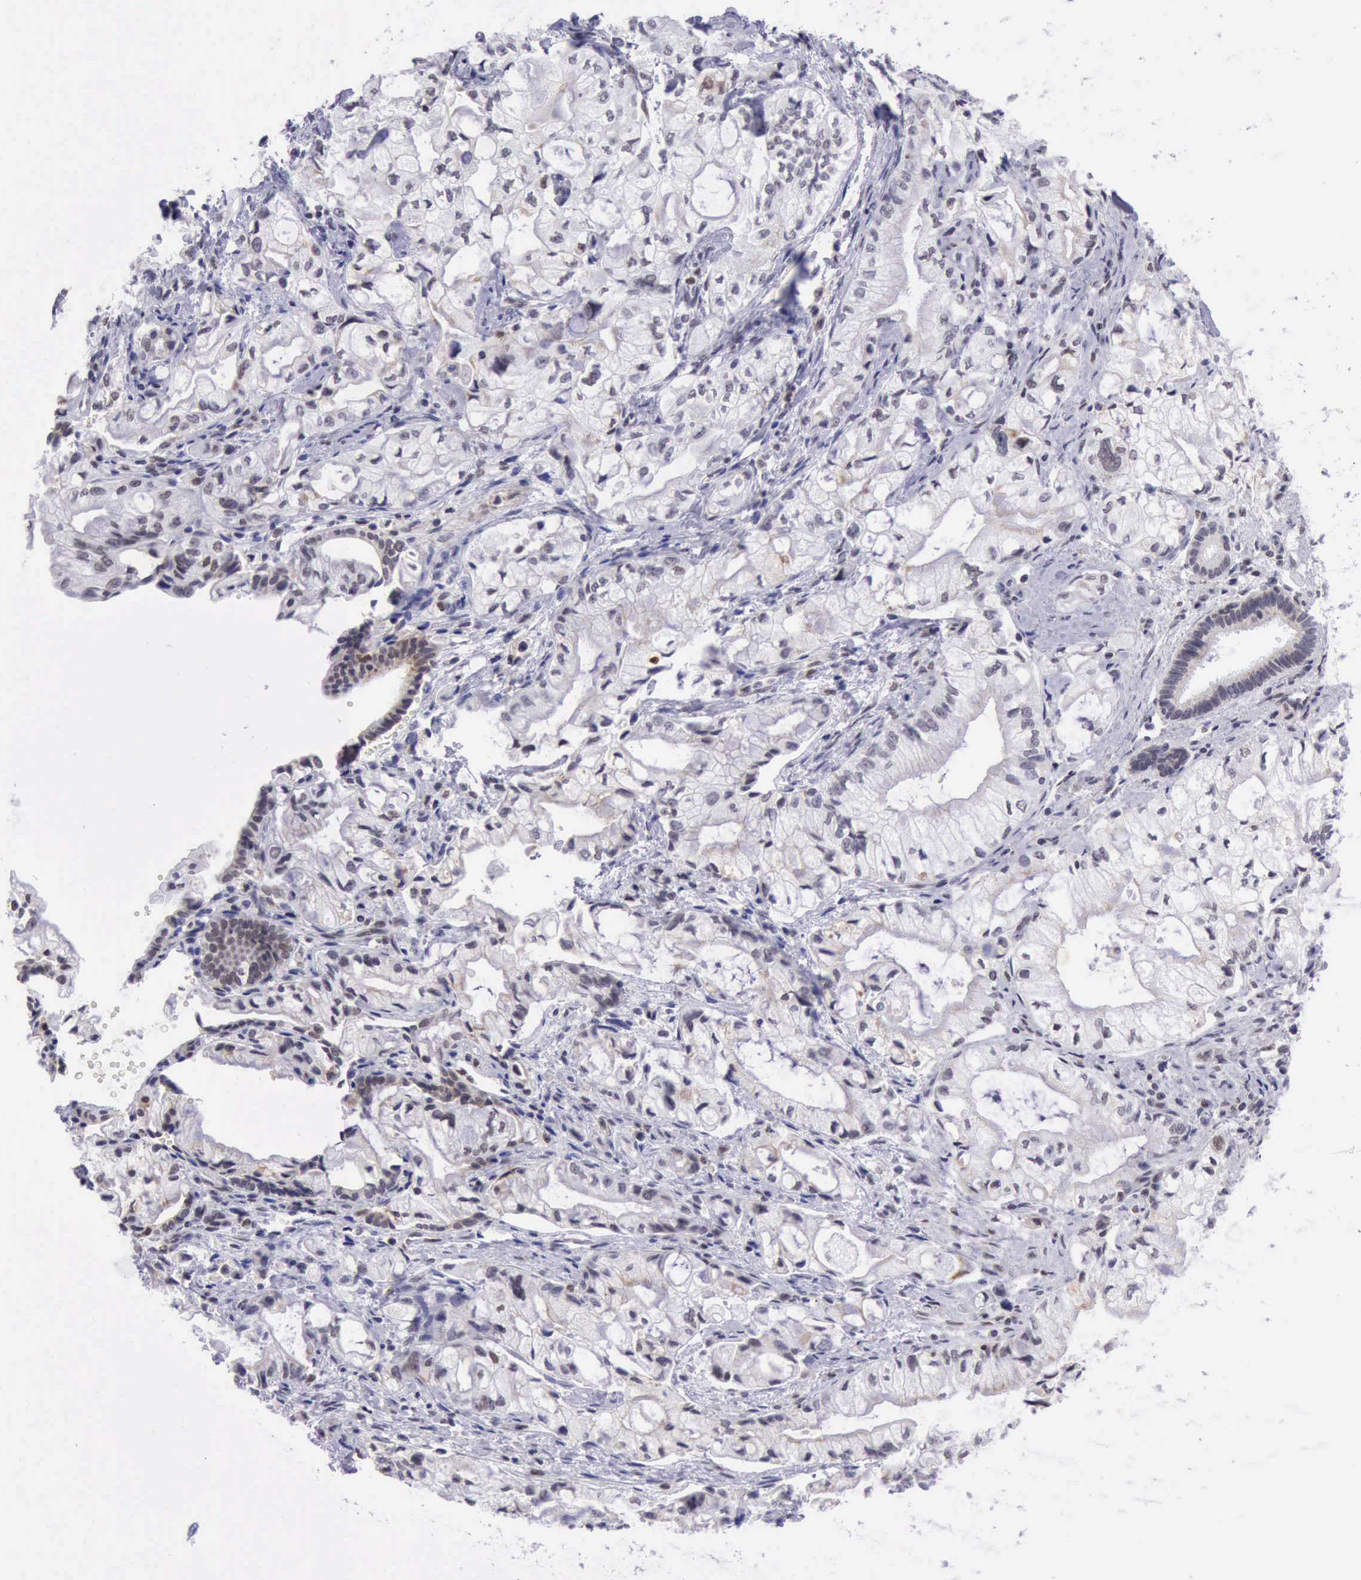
{"staining": {"intensity": "weak", "quantity": "<25%", "location": "nuclear"}, "tissue": "pancreatic cancer", "cell_type": "Tumor cells", "image_type": "cancer", "snomed": [{"axis": "morphology", "description": "Adenocarcinoma, NOS"}, {"axis": "topography", "description": "Pancreas"}], "caption": "A histopathology image of human pancreatic cancer (adenocarcinoma) is negative for staining in tumor cells.", "gene": "ERCC4", "patient": {"sex": "male", "age": 79}}